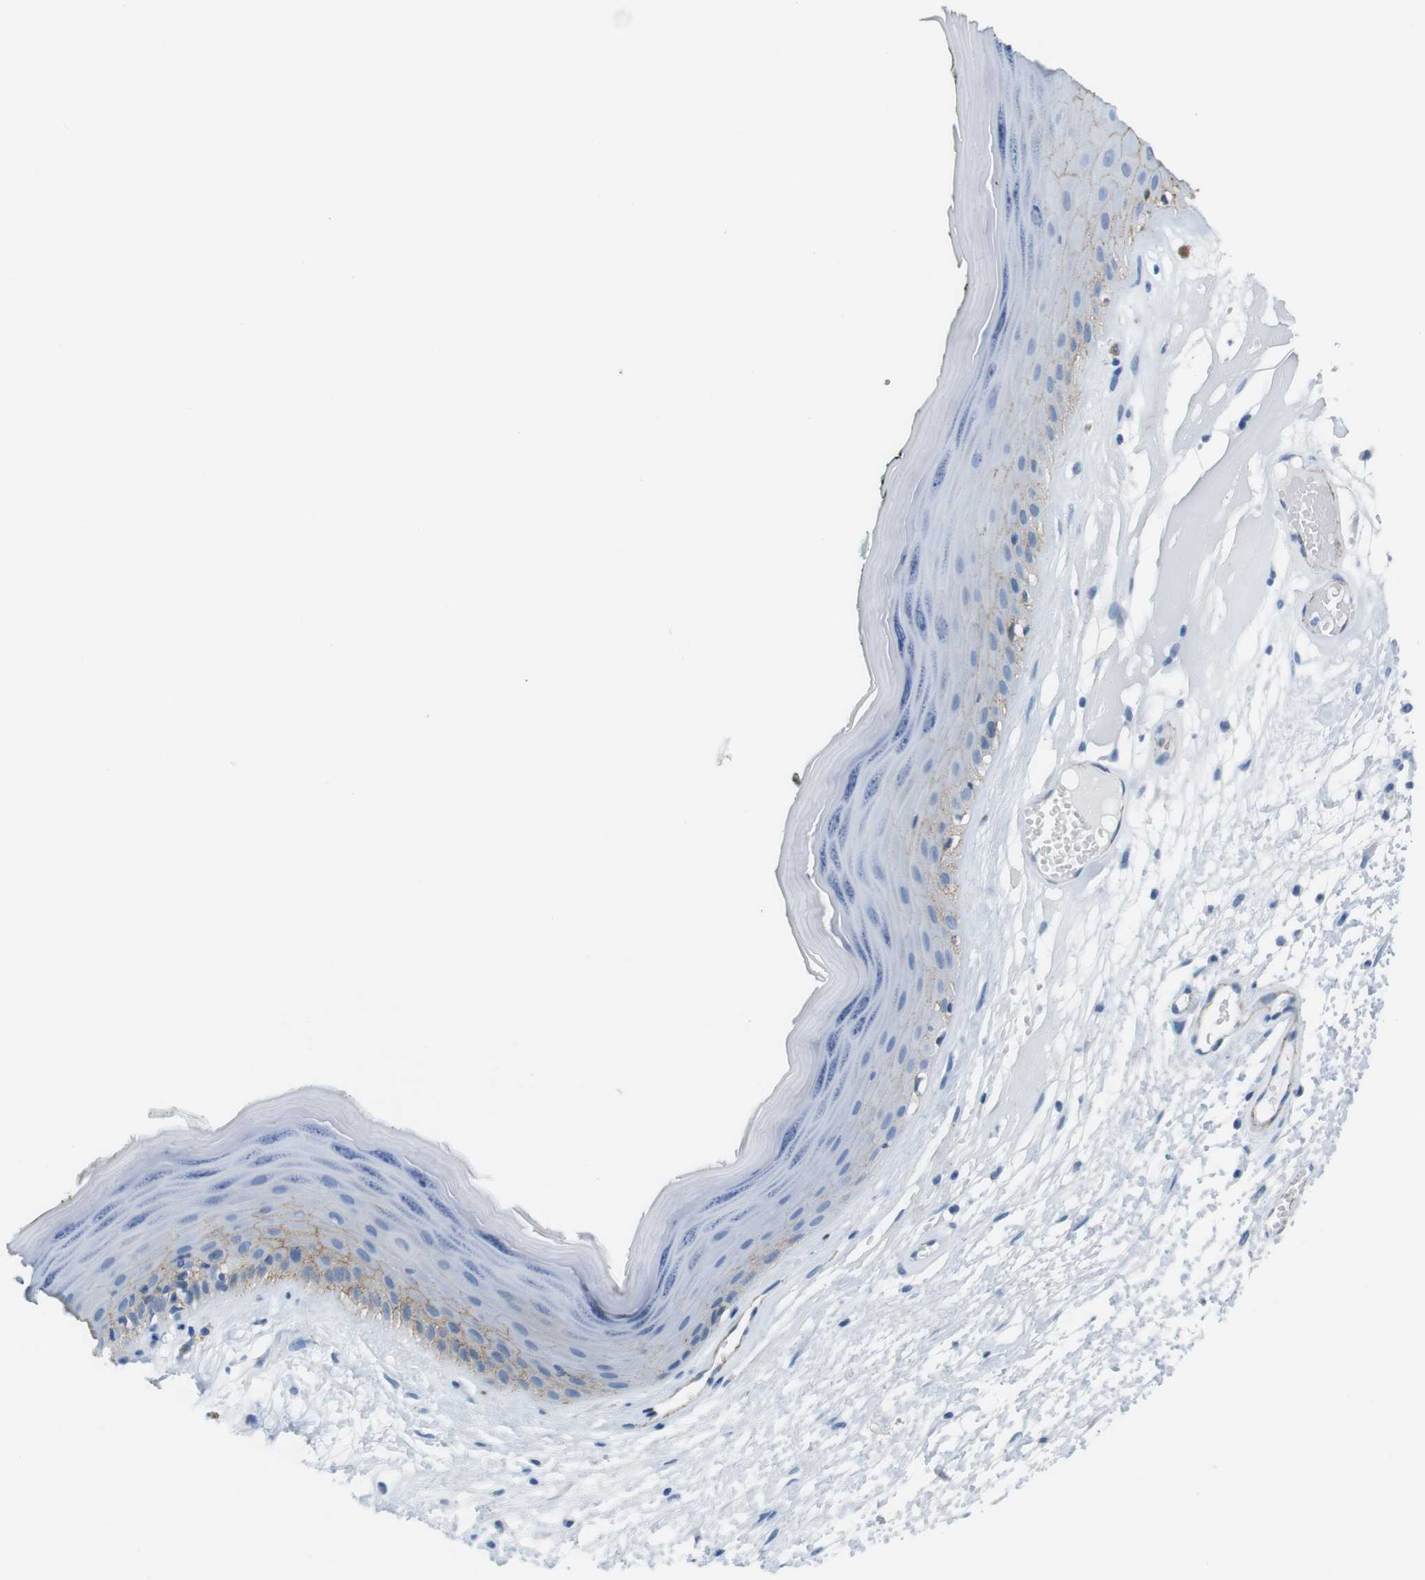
{"staining": {"intensity": "moderate", "quantity": "25%-75%", "location": "cytoplasmic/membranous"}, "tissue": "skin", "cell_type": "Epidermal cells", "image_type": "normal", "snomed": [{"axis": "morphology", "description": "Normal tissue, NOS"}, {"axis": "morphology", "description": "Inflammation, NOS"}, {"axis": "topography", "description": "Vulva"}], "caption": "DAB immunohistochemical staining of unremarkable human skin displays moderate cytoplasmic/membranous protein expression in about 25%-75% of epidermal cells. The staining is performed using DAB brown chromogen to label protein expression. The nuclei are counter-stained blue using hematoxylin.", "gene": "SLC6A6", "patient": {"sex": "female", "age": 84}}